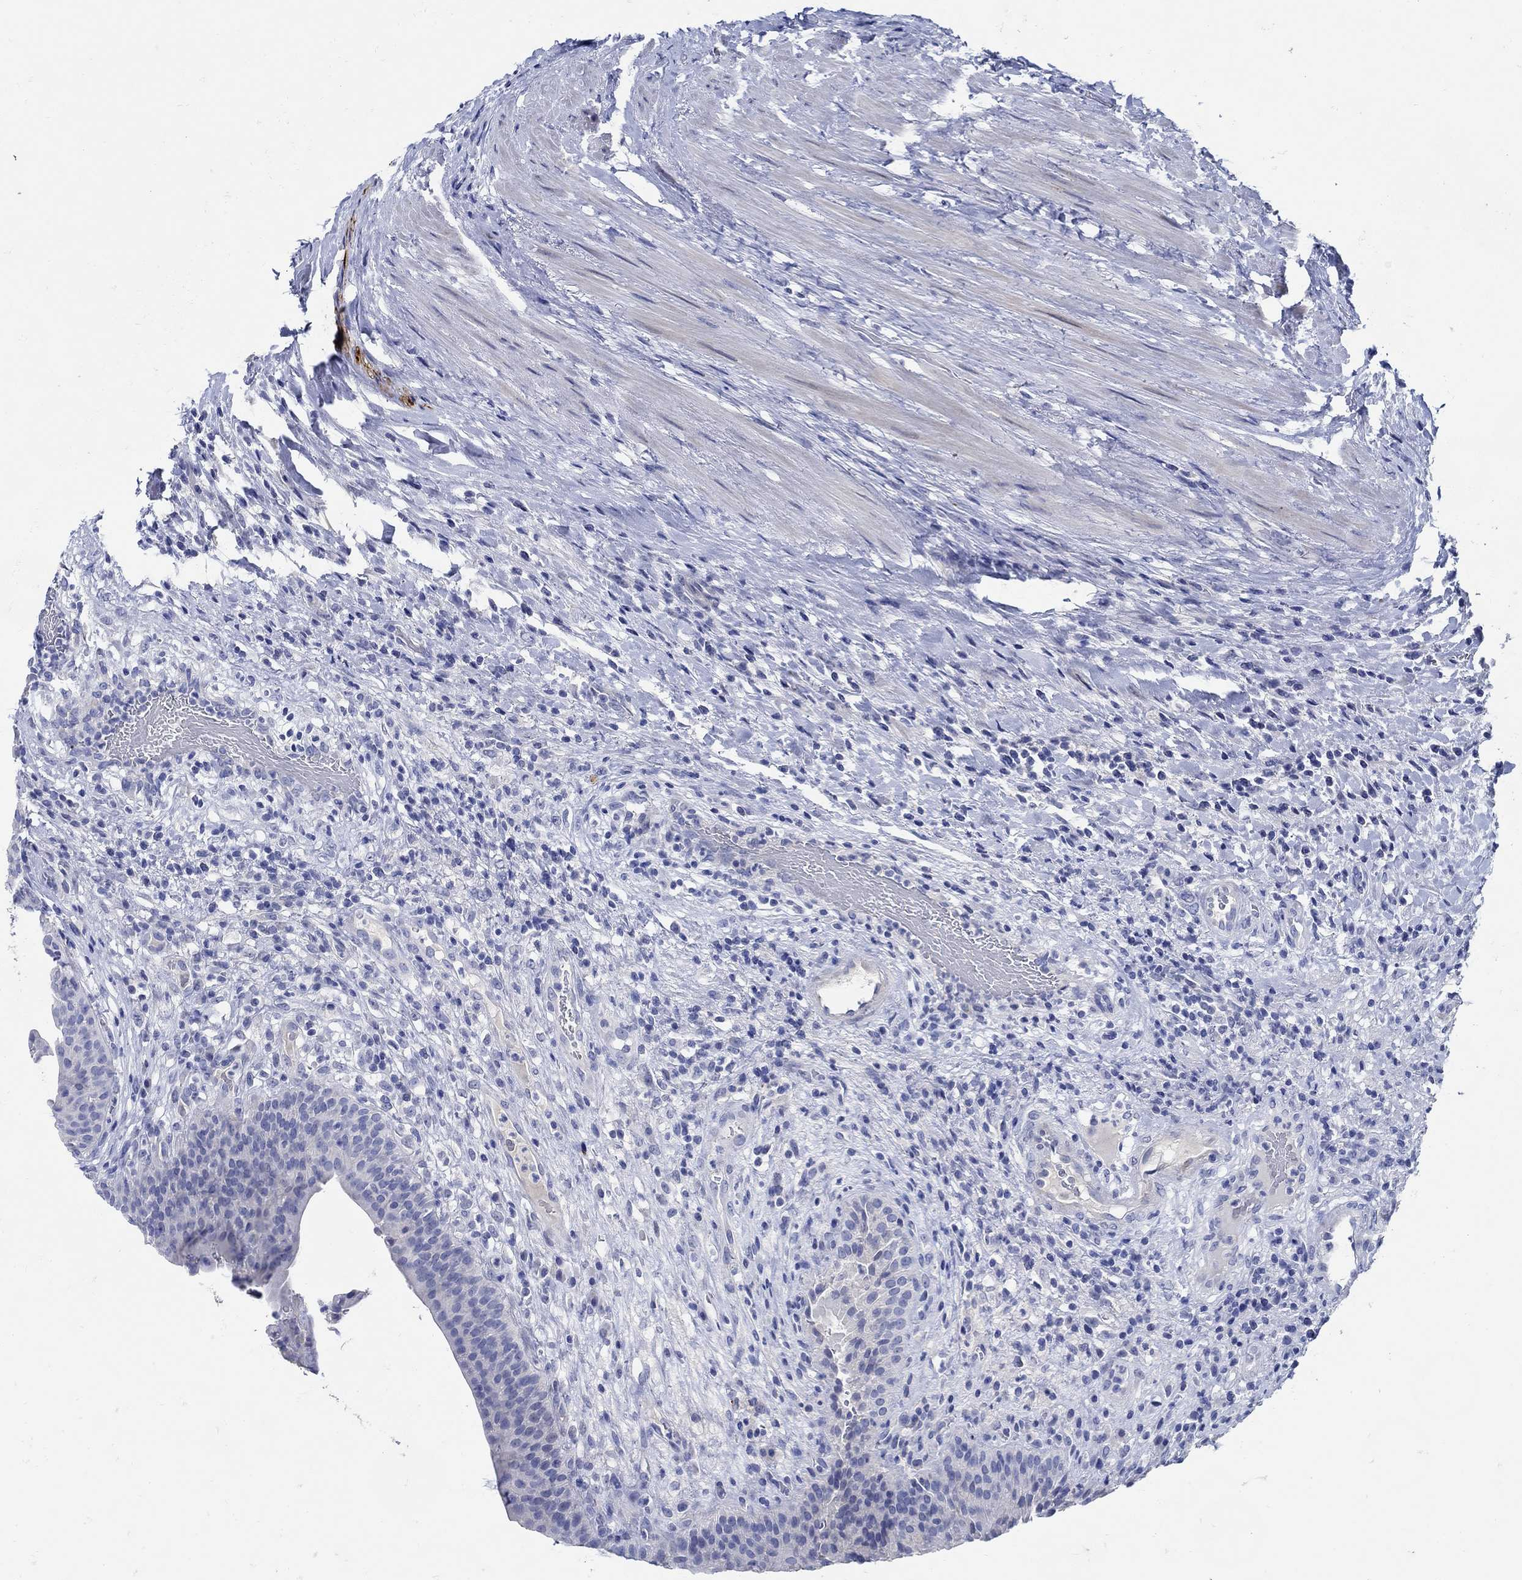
{"staining": {"intensity": "negative", "quantity": "none", "location": "none"}, "tissue": "urinary bladder", "cell_type": "Urothelial cells", "image_type": "normal", "snomed": [{"axis": "morphology", "description": "Normal tissue, NOS"}, {"axis": "topography", "description": "Urinary bladder"}], "caption": "A micrograph of urinary bladder stained for a protein demonstrates no brown staining in urothelial cells.", "gene": "NOS1", "patient": {"sex": "male", "age": 66}}